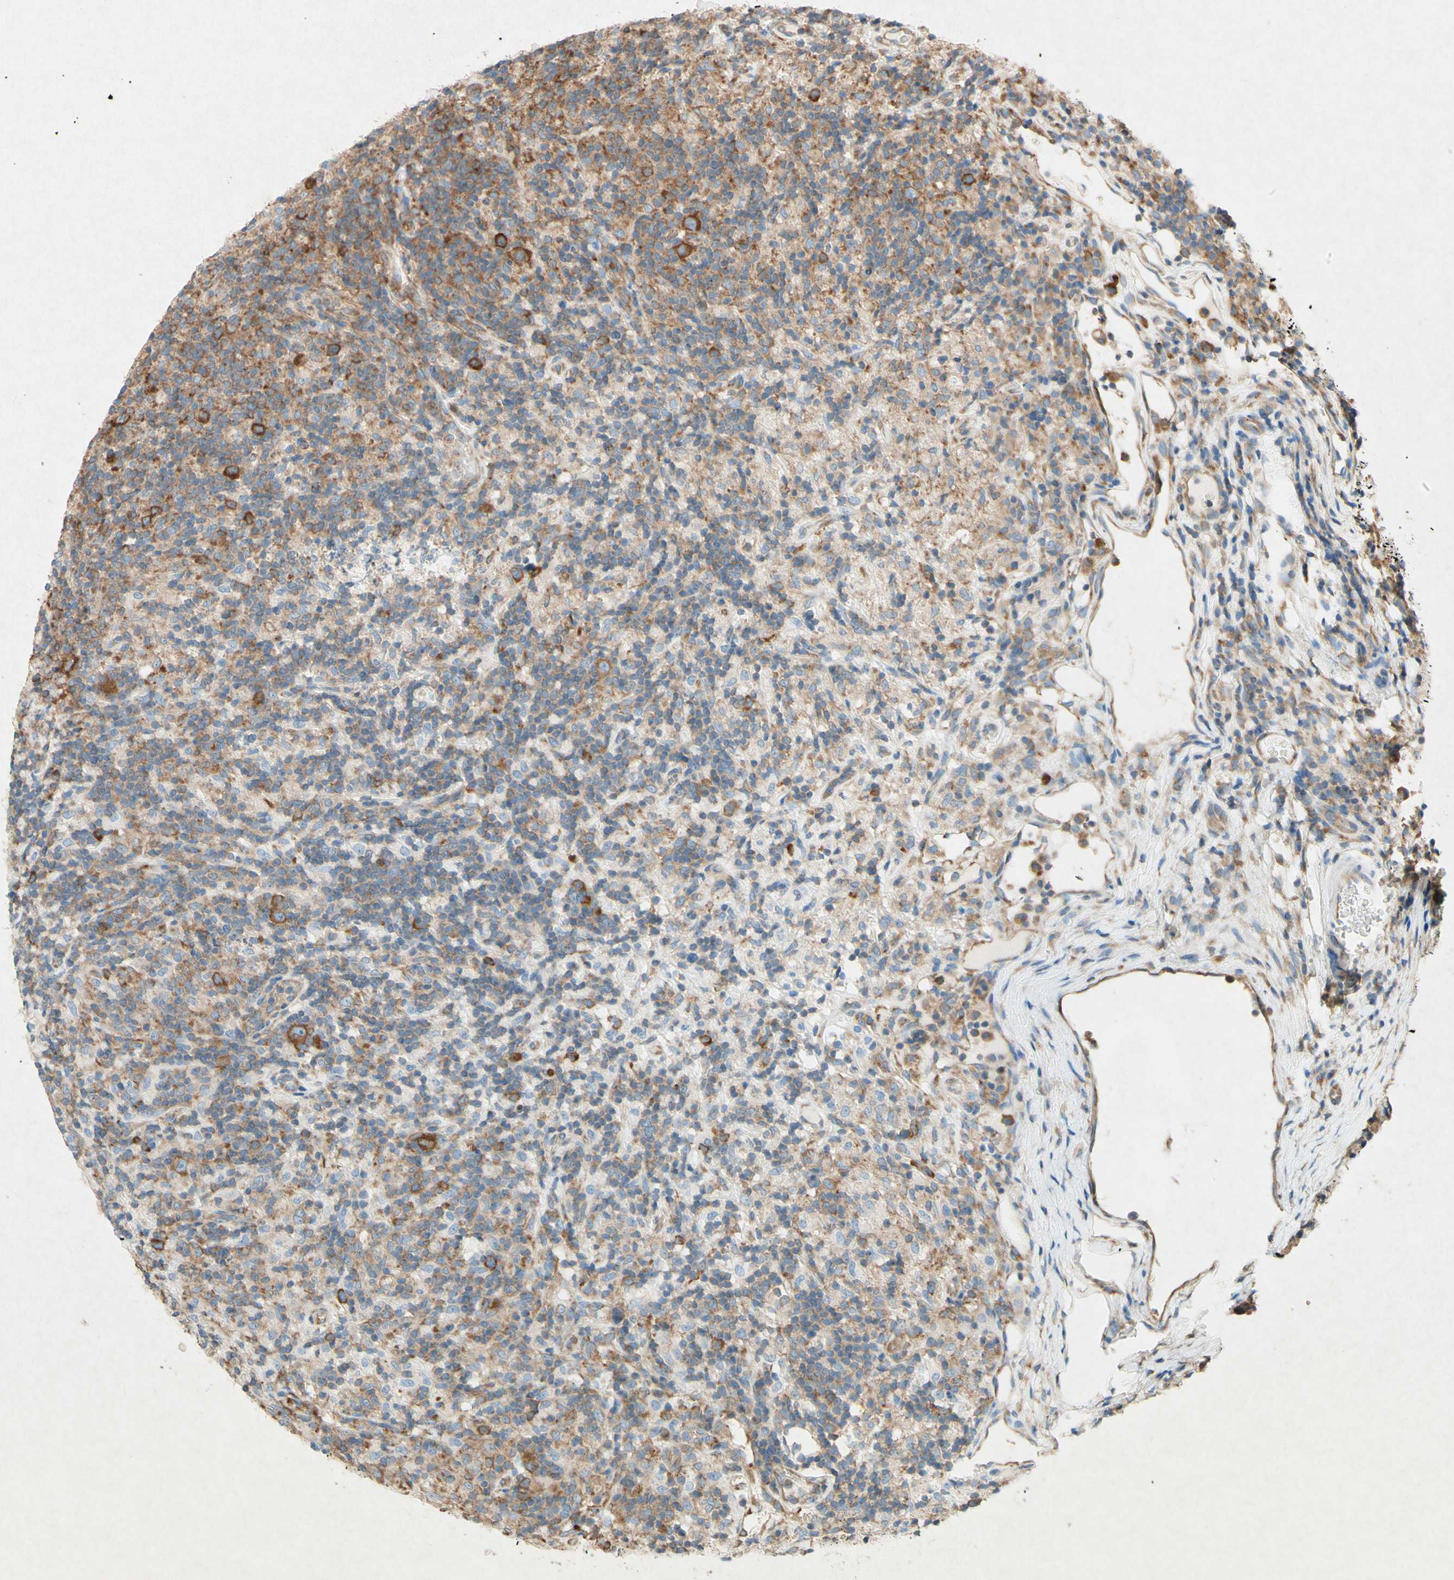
{"staining": {"intensity": "moderate", "quantity": ">75%", "location": "cytoplasmic/membranous"}, "tissue": "lymphoma", "cell_type": "Tumor cells", "image_type": "cancer", "snomed": [{"axis": "morphology", "description": "Hodgkin's disease, NOS"}, {"axis": "topography", "description": "Lymph node"}], "caption": "Human lymphoma stained with a protein marker displays moderate staining in tumor cells.", "gene": "PABPC1", "patient": {"sex": "male", "age": 70}}